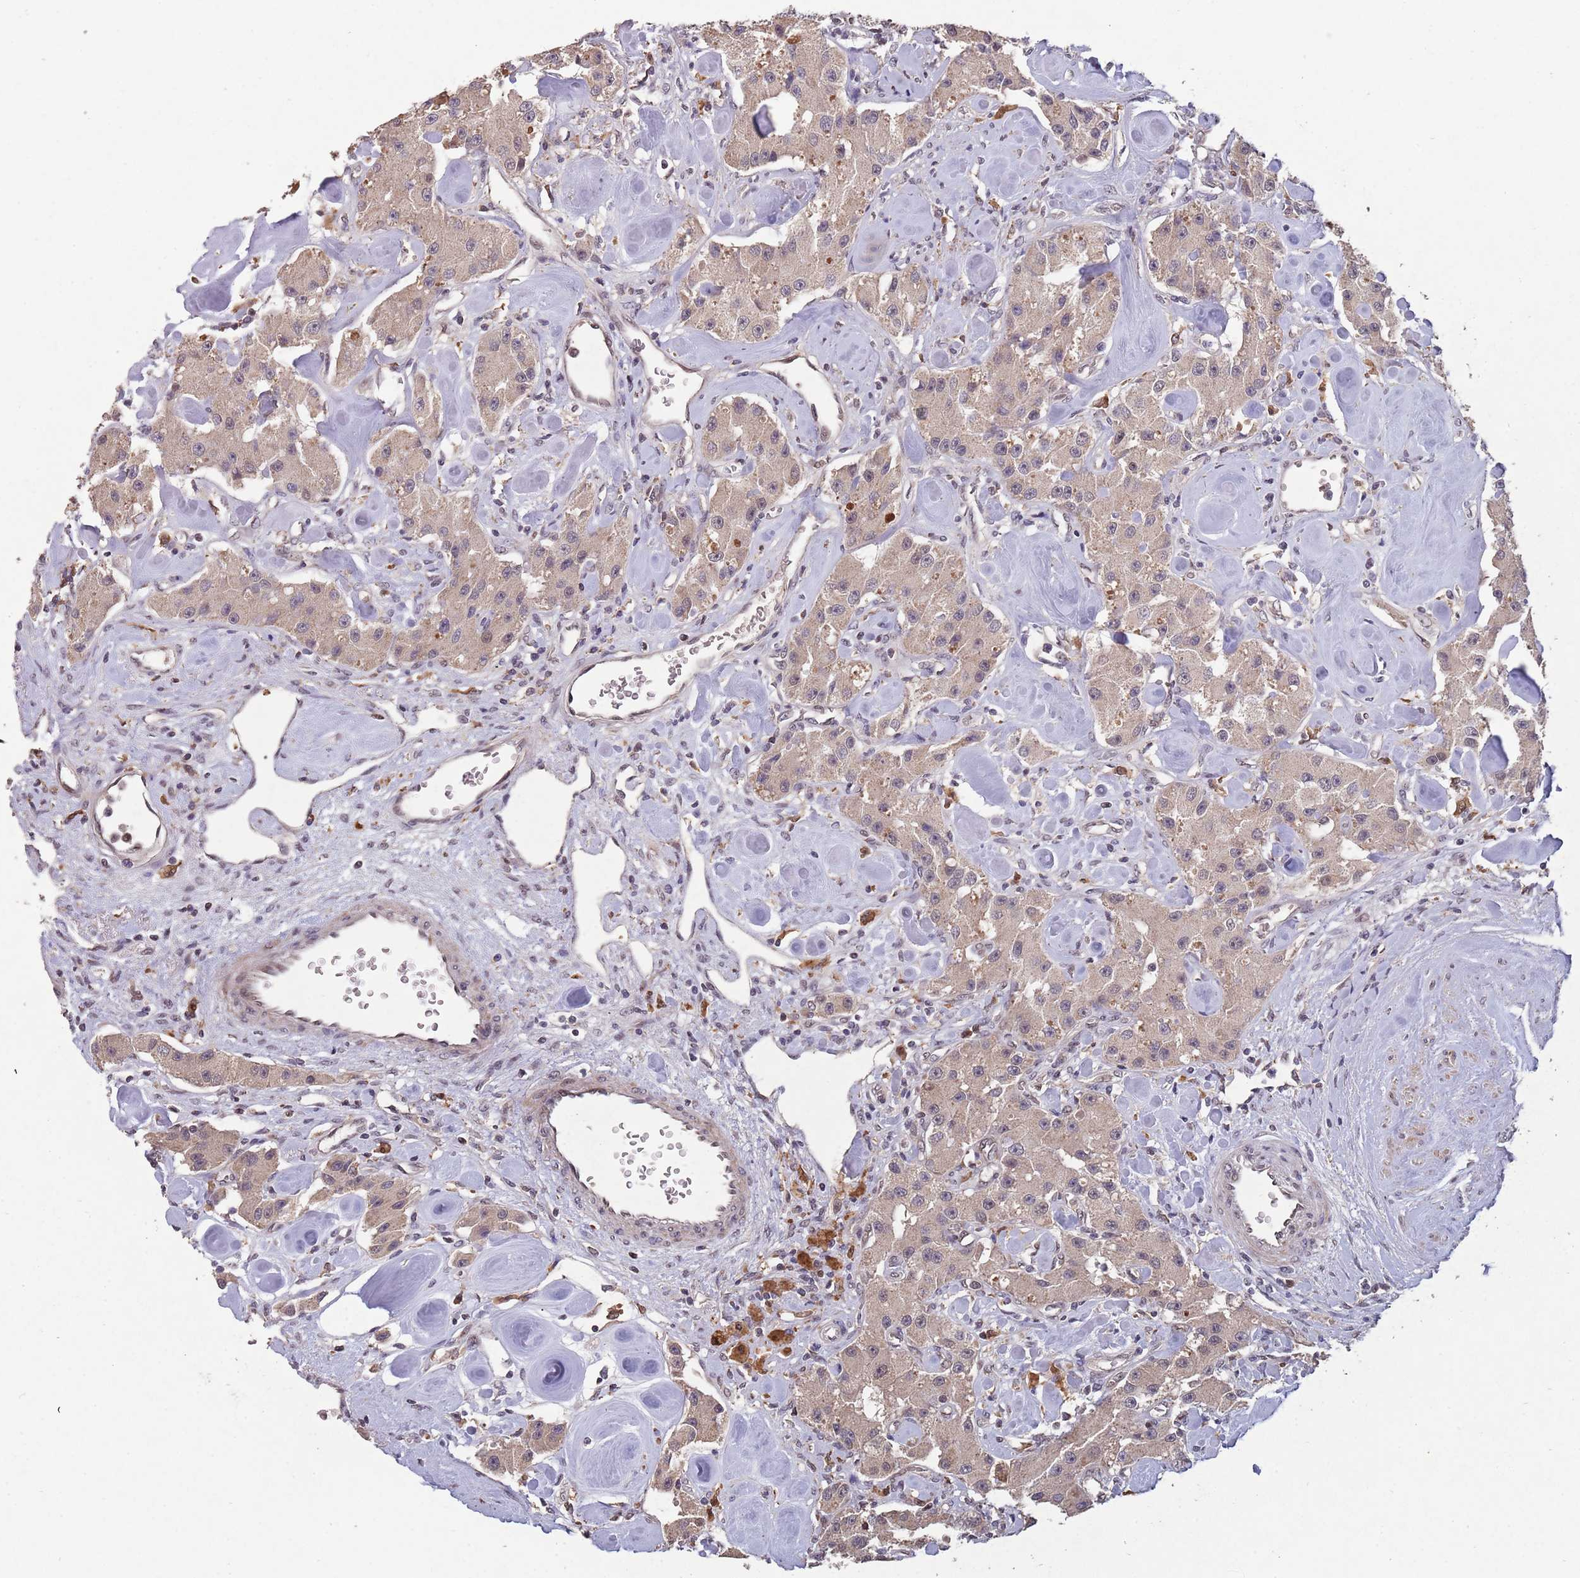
{"staining": {"intensity": "weak", "quantity": ">75%", "location": "cytoplasmic/membranous"}, "tissue": "carcinoid", "cell_type": "Tumor cells", "image_type": "cancer", "snomed": [{"axis": "morphology", "description": "Carcinoid, malignant, NOS"}, {"axis": "topography", "description": "Pancreas"}], "caption": "Immunohistochemistry (IHC) (DAB (3,3'-diaminobenzidine)) staining of malignant carcinoid reveals weak cytoplasmic/membranous protein expression in approximately >75% of tumor cells.", "gene": "ZNF639", "patient": {"sex": "male", "age": 41}}